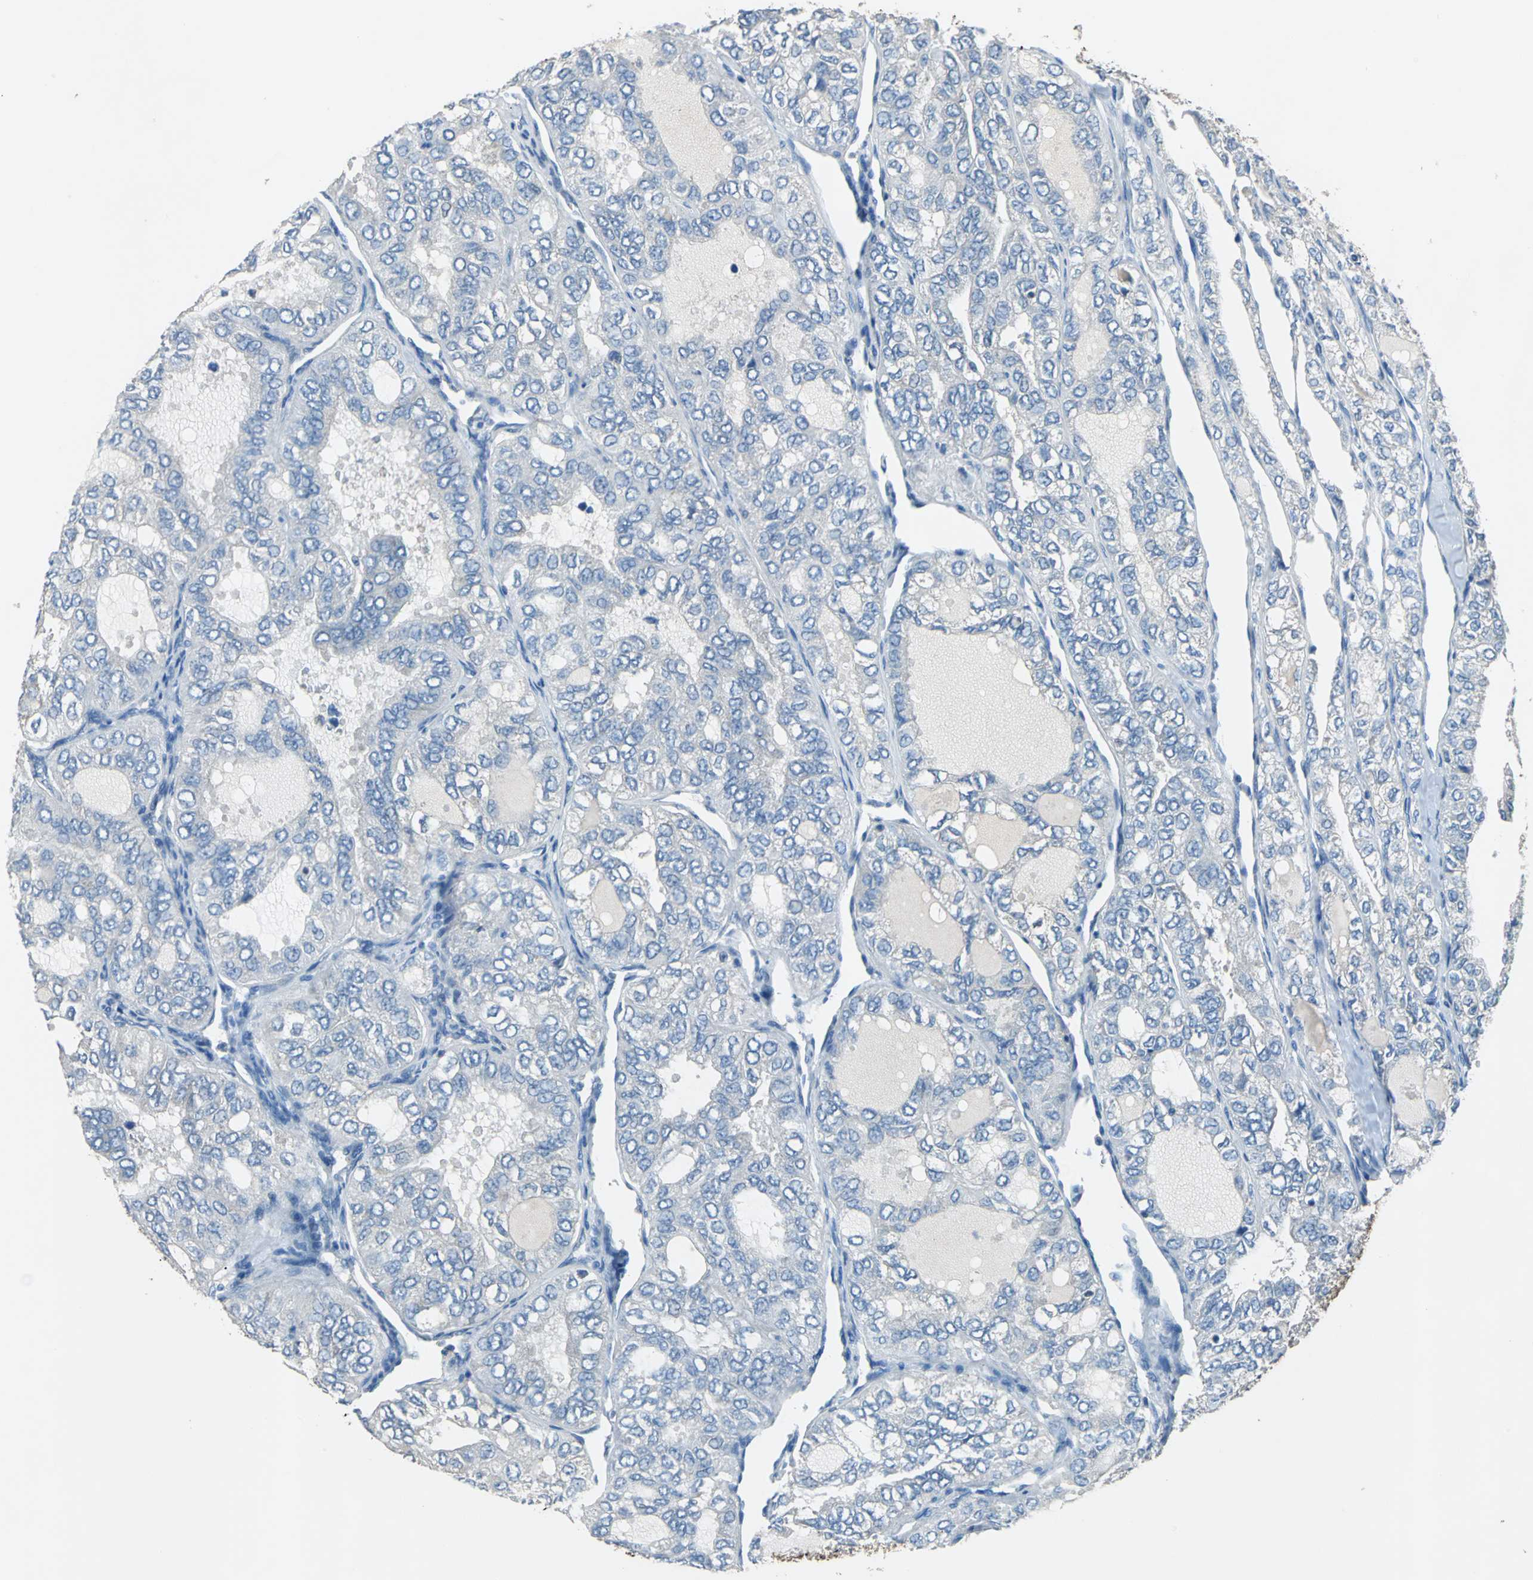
{"staining": {"intensity": "negative", "quantity": "none", "location": "none"}, "tissue": "thyroid cancer", "cell_type": "Tumor cells", "image_type": "cancer", "snomed": [{"axis": "morphology", "description": "Follicular adenoma carcinoma, NOS"}, {"axis": "topography", "description": "Thyroid gland"}], "caption": "A high-resolution histopathology image shows immunohistochemistry staining of thyroid follicular adenoma carcinoma, which reveals no significant positivity in tumor cells.", "gene": "PRKCA", "patient": {"sex": "male", "age": 75}}